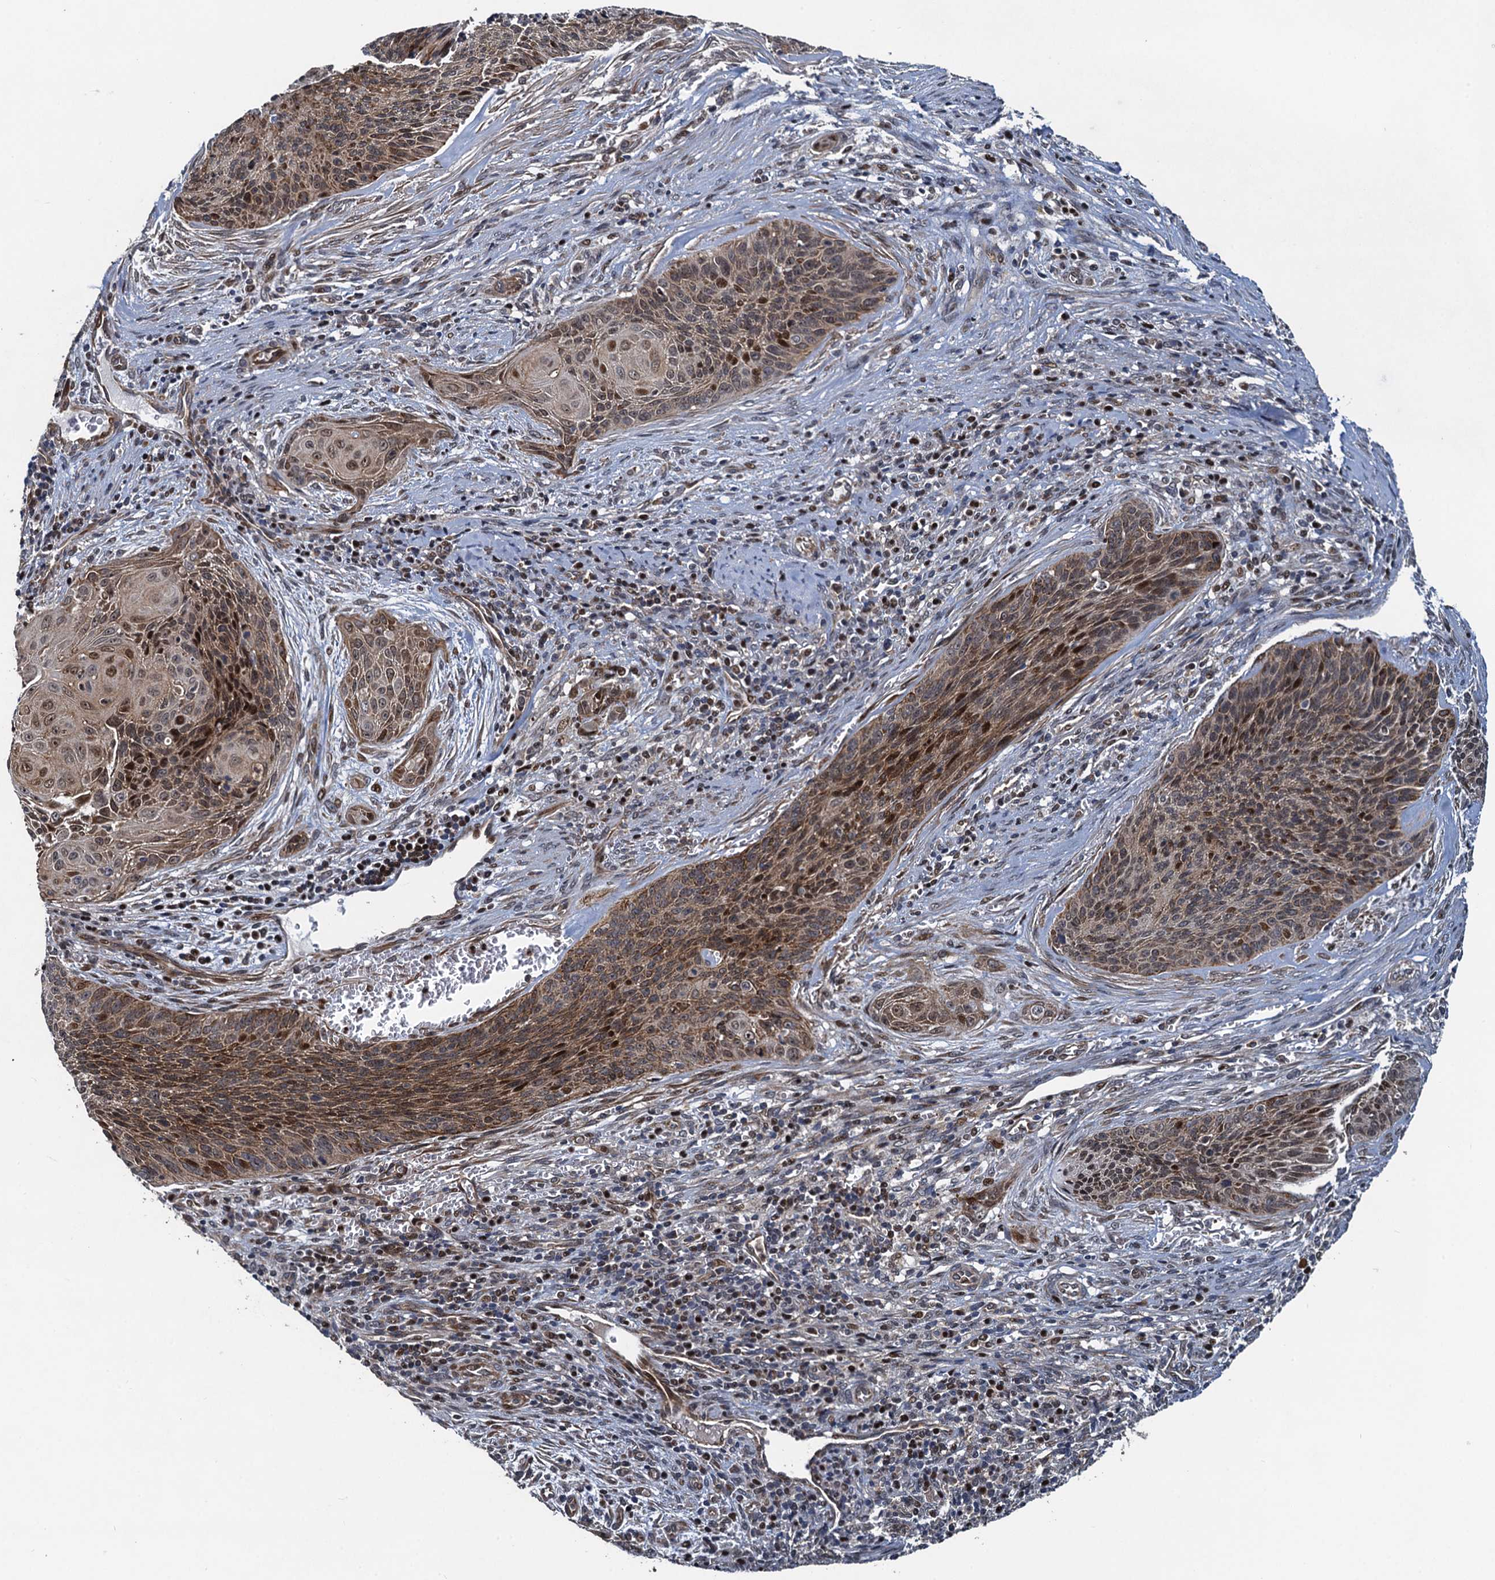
{"staining": {"intensity": "moderate", "quantity": "25%-75%", "location": "cytoplasmic/membranous,nuclear"}, "tissue": "cervical cancer", "cell_type": "Tumor cells", "image_type": "cancer", "snomed": [{"axis": "morphology", "description": "Squamous cell carcinoma, NOS"}, {"axis": "topography", "description": "Cervix"}], "caption": "This is an image of IHC staining of cervical cancer, which shows moderate staining in the cytoplasmic/membranous and nuclear of tumor cells.", "gene": "ATOSA", "patient": {"sex": "female", "age": 55}}